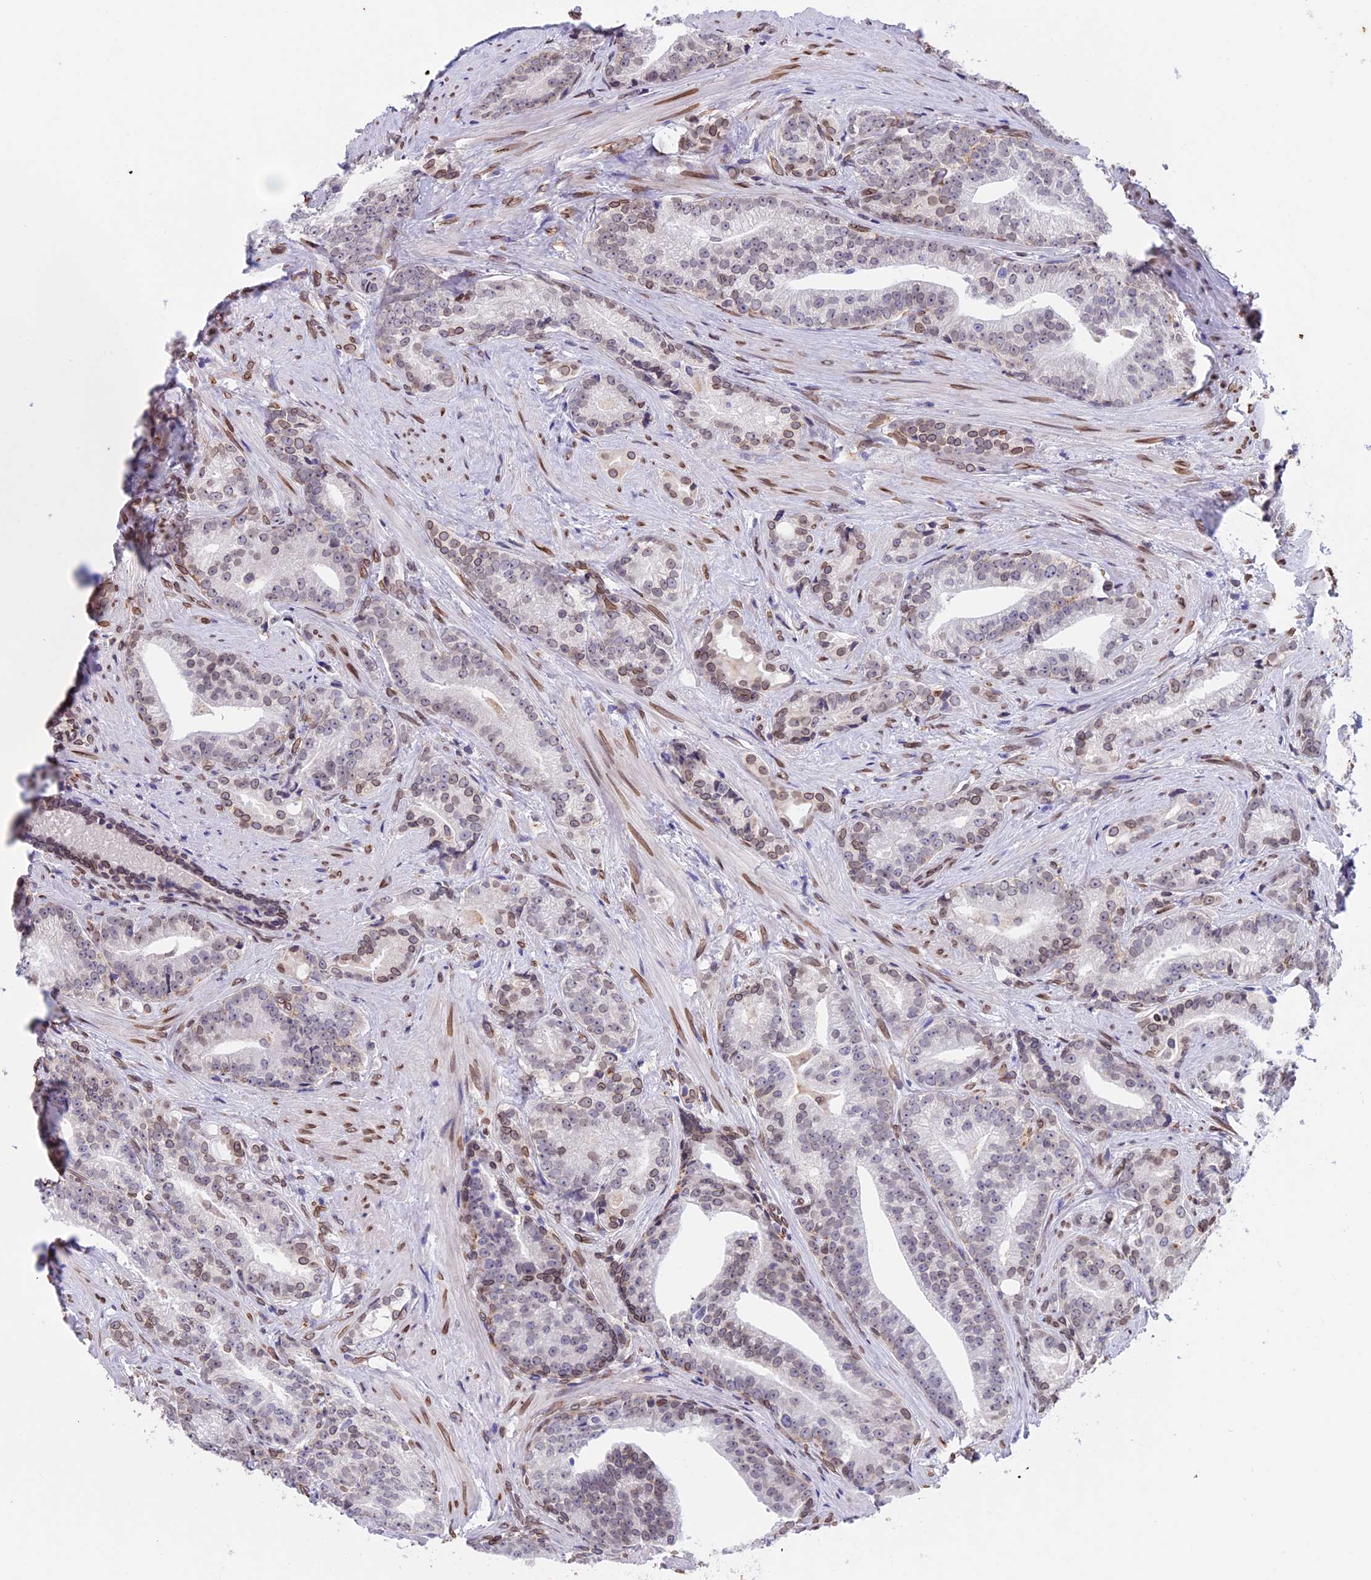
{"staining": {"intensity": "weak", "quantity": "<25%", "location": "cytoplasmic/membranous,nuclear"}, "tissue": "prostate cancer", "cell_type": "Tumor cells", "image_type": "cancer", "snomed": [{"axis": "morphology", "description": "Adenocarcinoma, Low grade"}, {"axis": "topography", "description": "Prostate"}], "caption": "IHC image of prostate cancer (low-grade adenocarcinoma) stained for a protein (brown), which exhibits no expression in tumor cells. (DAB immunohistochemistry (IHC) with hematoxylin counter stain).", "gene": "TMPRSS7", "patient": {"sex": "male", "age": 71}}